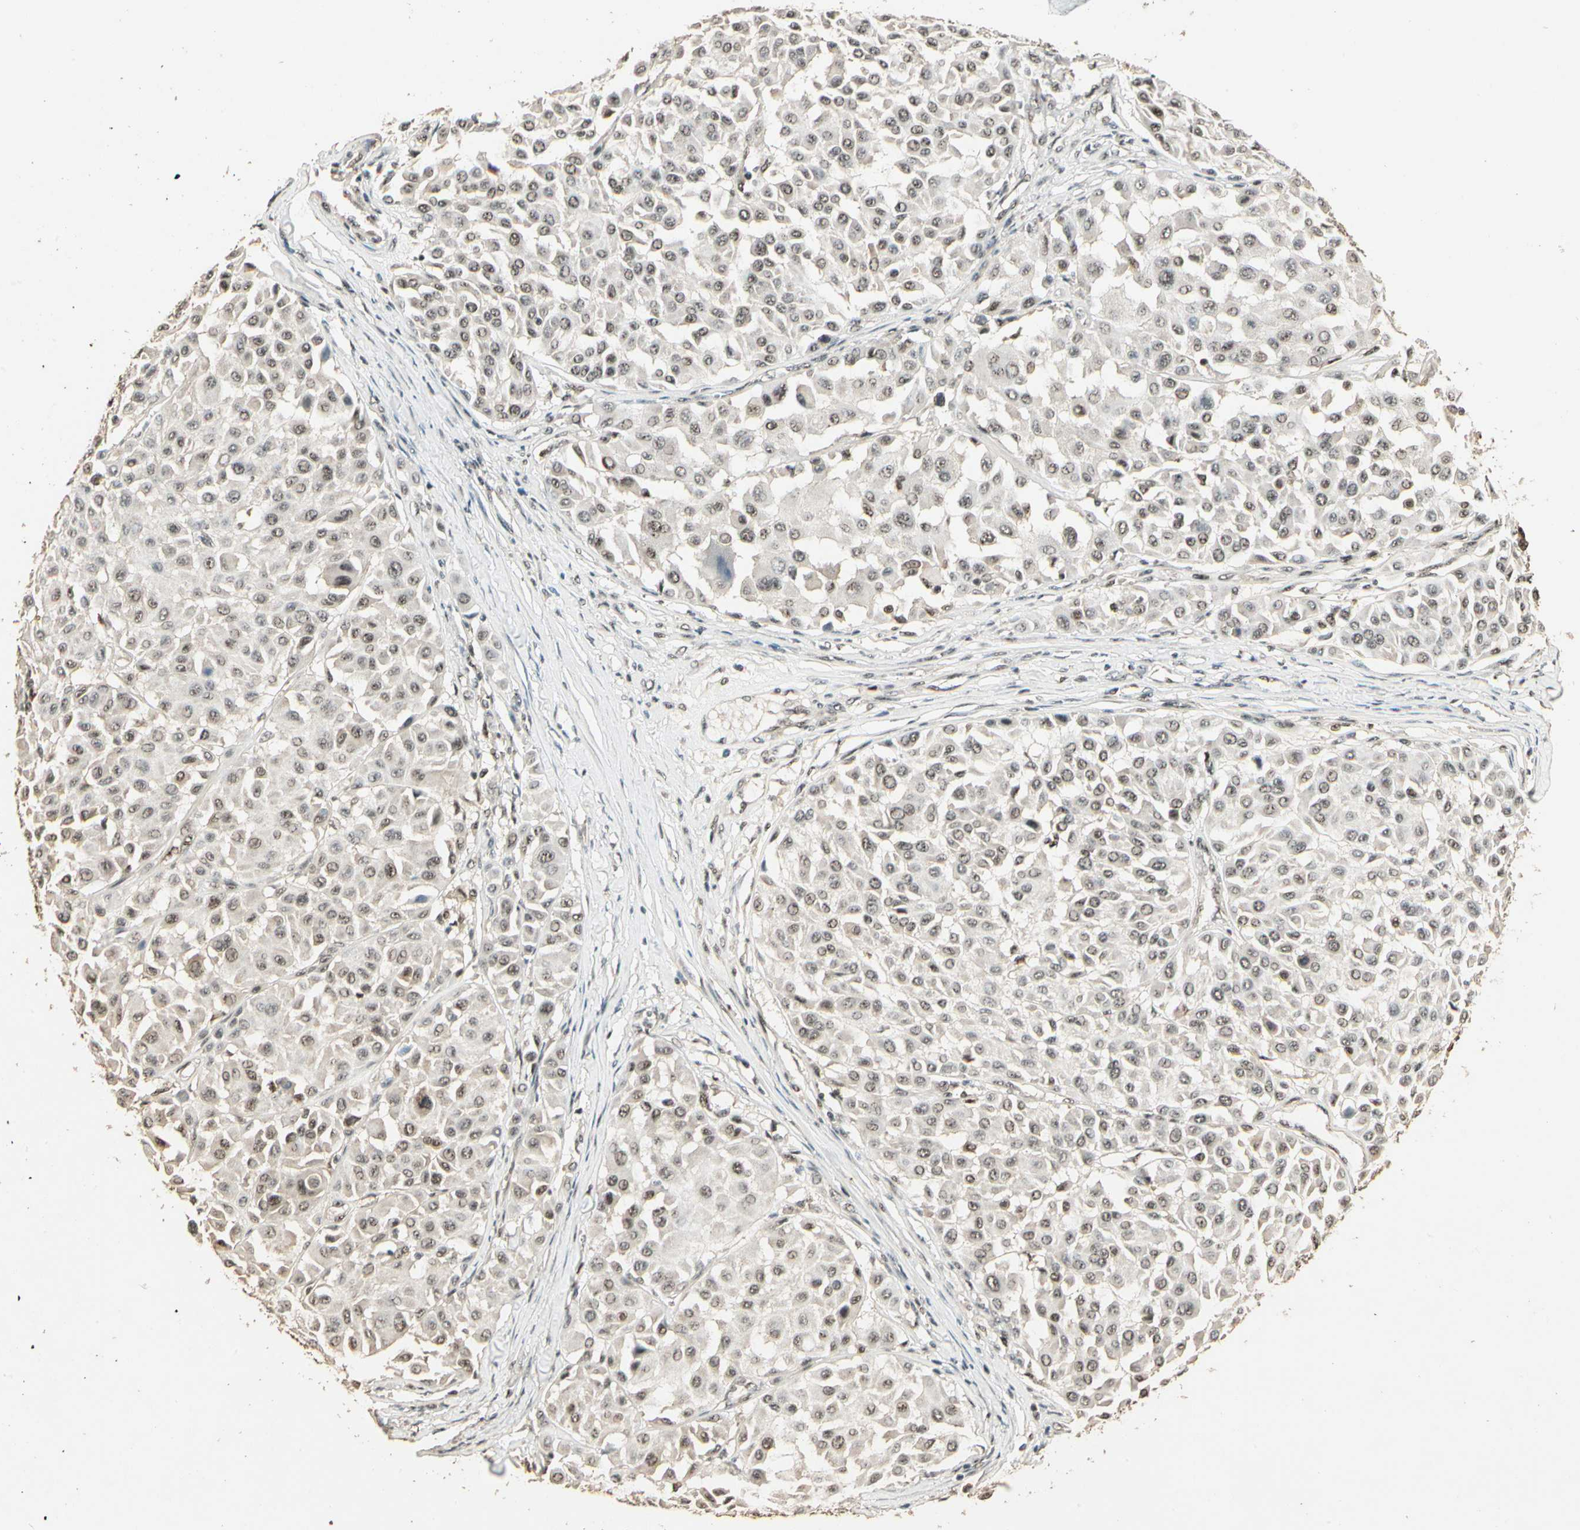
{"staining": {"intensity": "weak", "quantity": ">75%", "location": "nuclear"}, "tissue": "melanoma", "cell_type": "Tumor cells", "image_type": "cancer", "snomed": [{"axis": "morphology", "description": "Malignant melanoma, Metastatic site"}, {"axis": "topography", "description": "Soft tissue"}], "caption": "IHC histopathology image of neoplastic tissue: melanoma stained using immunohistochemistry (IHC) exhibits low levels of weak protein expression localized specifically in the nuclear of tumor cells, appearing as a nuclear brown color.", "gene": "RBM25", "patient": {"sex": "male", "age": 41}}